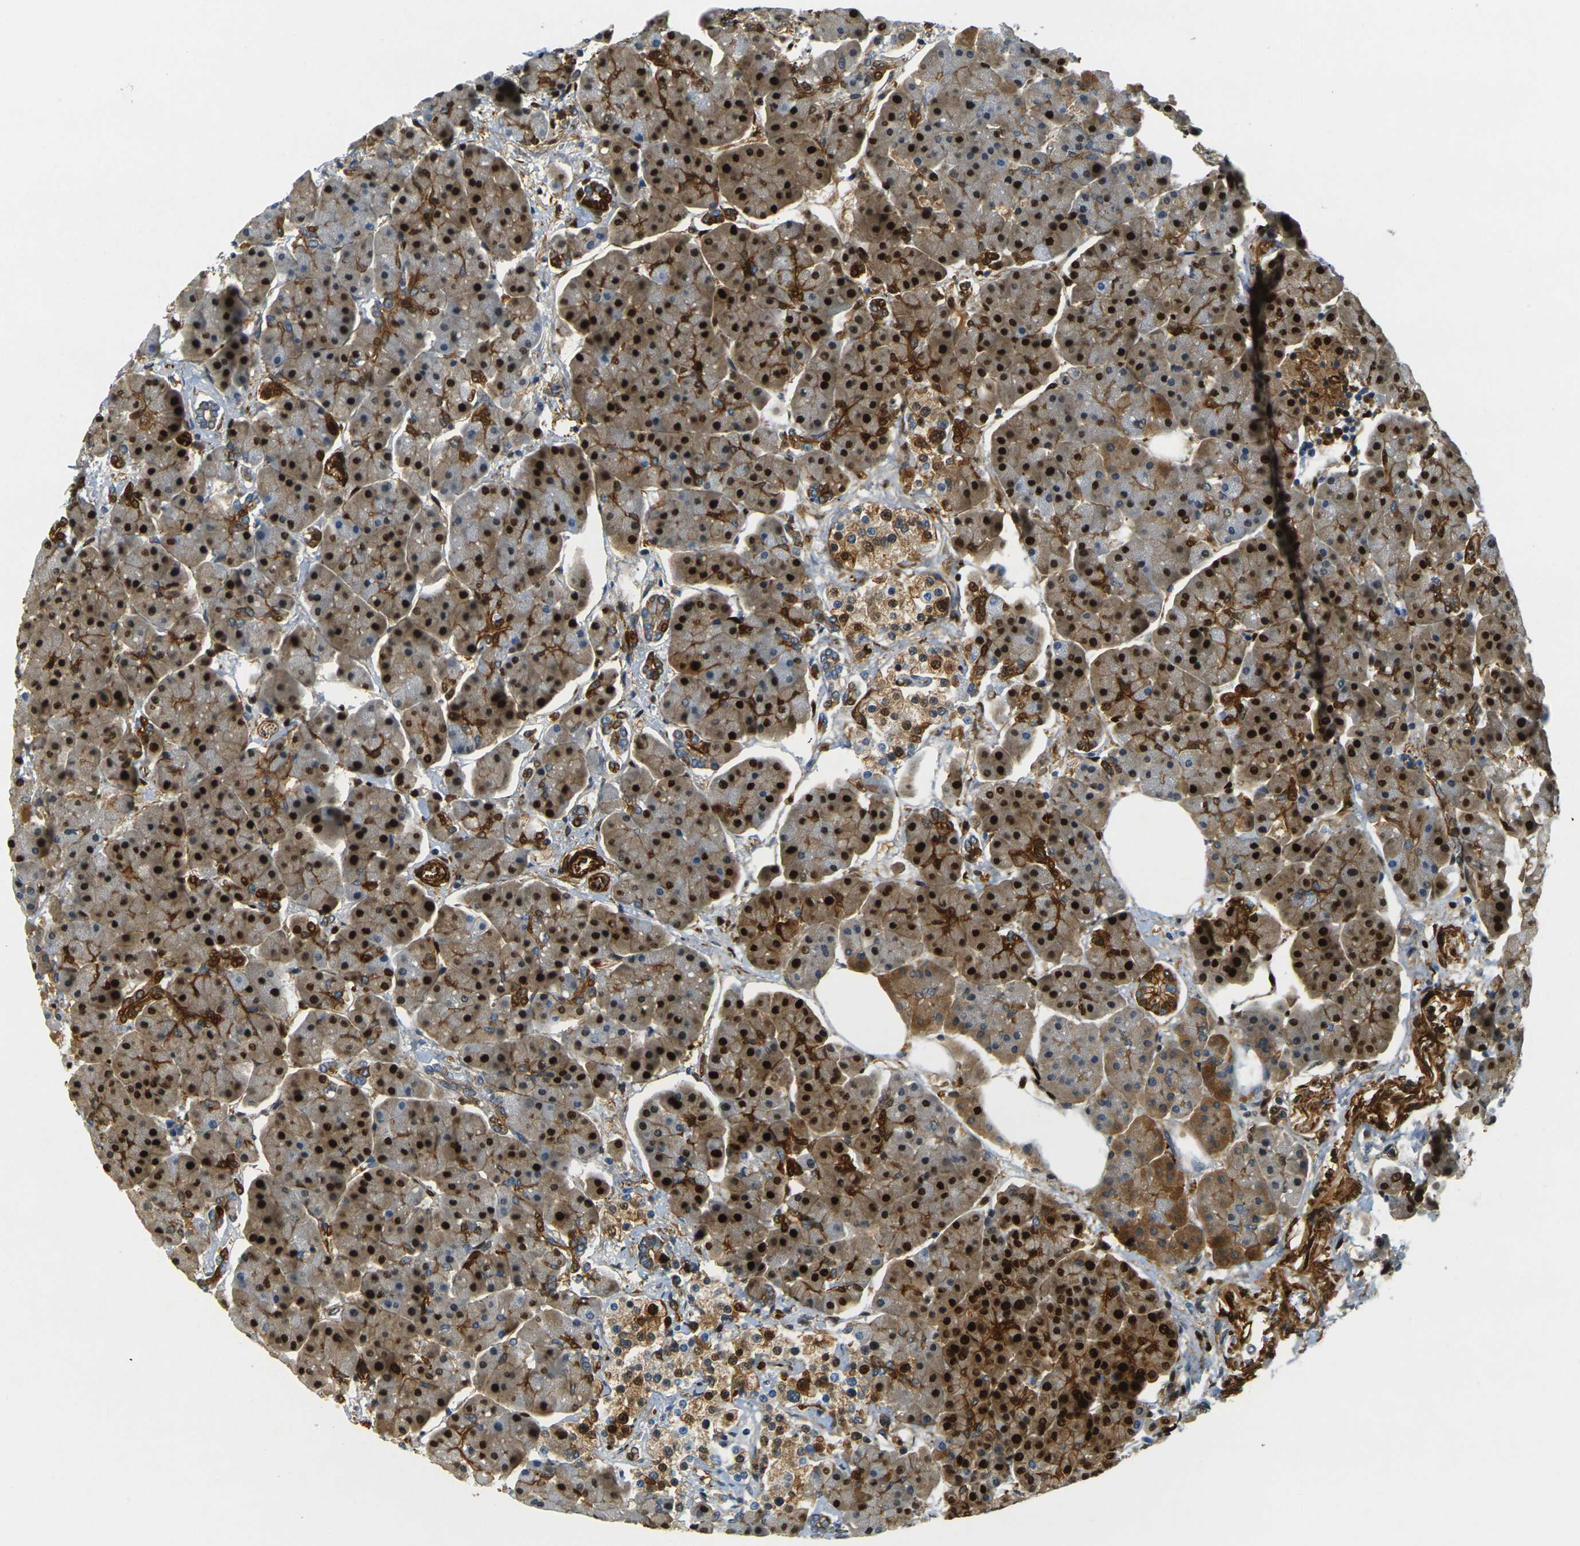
{"staining": {"intensity": "strong", "quantity": "25%-75%", "location": "cytoplasmic/membranous,nuclear"}, "tissue": "pancreas", "cell_type": "Exocrine glandular cells", "image_type": "normal", "snomed": [{"axis": "morphology", "description": "Normal tissue, NOS"}, {"axis": "topography", "description": "Pancreas"}], "caption": "This micrograph exhibits IHC staining of unremarkable human pancreas, with high strong cytoplasmic/membranous,nuclear positivity in about 25%-75% of exocrine glandular cells.", "gene": "EPHA7", "patient": {"sex": "female", "age": 70}}